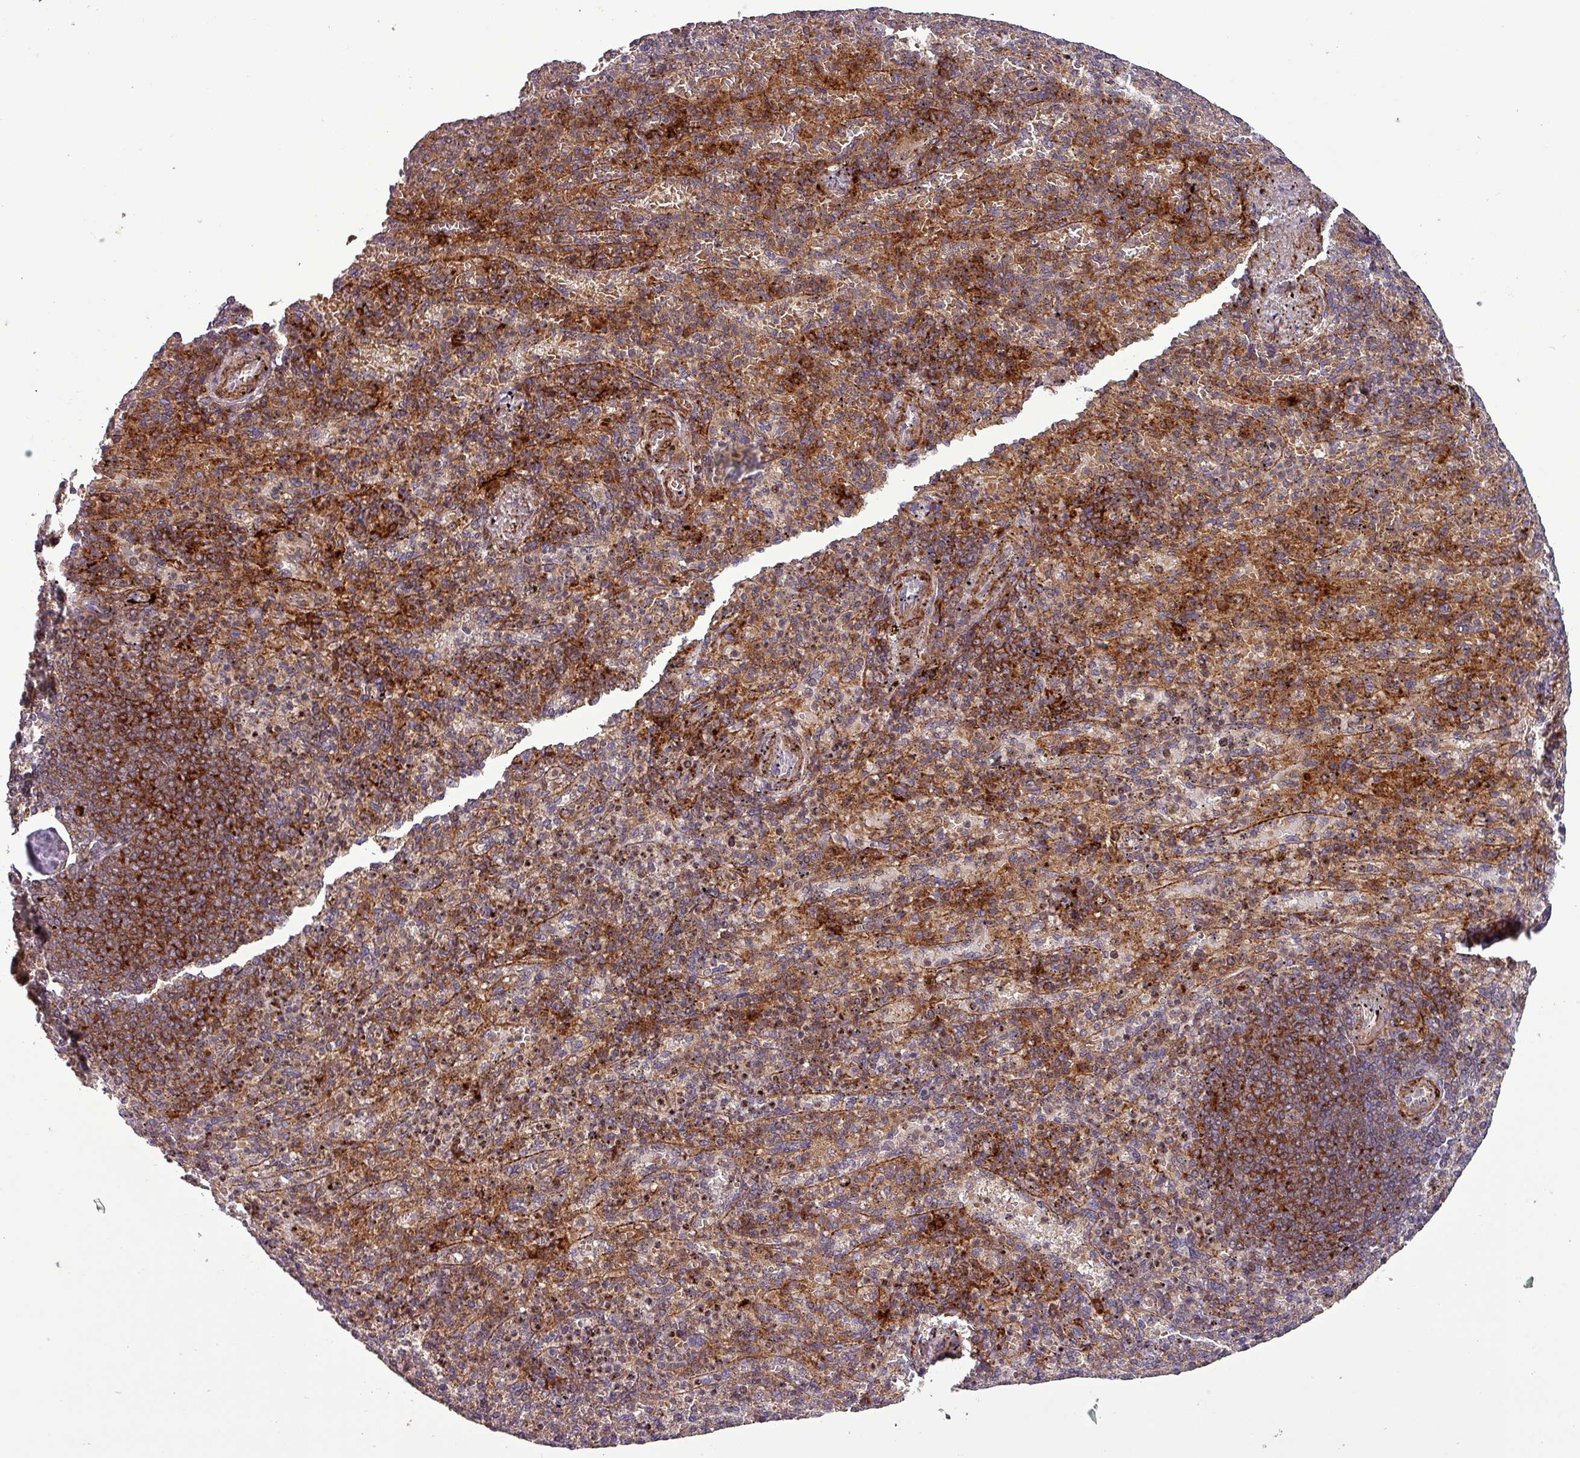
{"staining": {"intensity": "strong", "quantity": ">75%", "location": "cytoplasmic/membranous"}, "tissue": "spleen", "cell_type": "Cells in red pulp", "image_type": "normal", "snomed": [{"axis": "morphology", "description": "Normal tissue, NOS"}, {"axis": "topography", "description": "Spleen"}], "caption": "Immunohistochemistry (IHC) (DAB (3,3'-diaminobenzidine)) staining of normal spleen exhibits strong cytoplasmic/membranous protein staining in about >75% of cells in red pulp.", "gene": "TPRA1", "patient": {"sex": "female", "age": 74}}